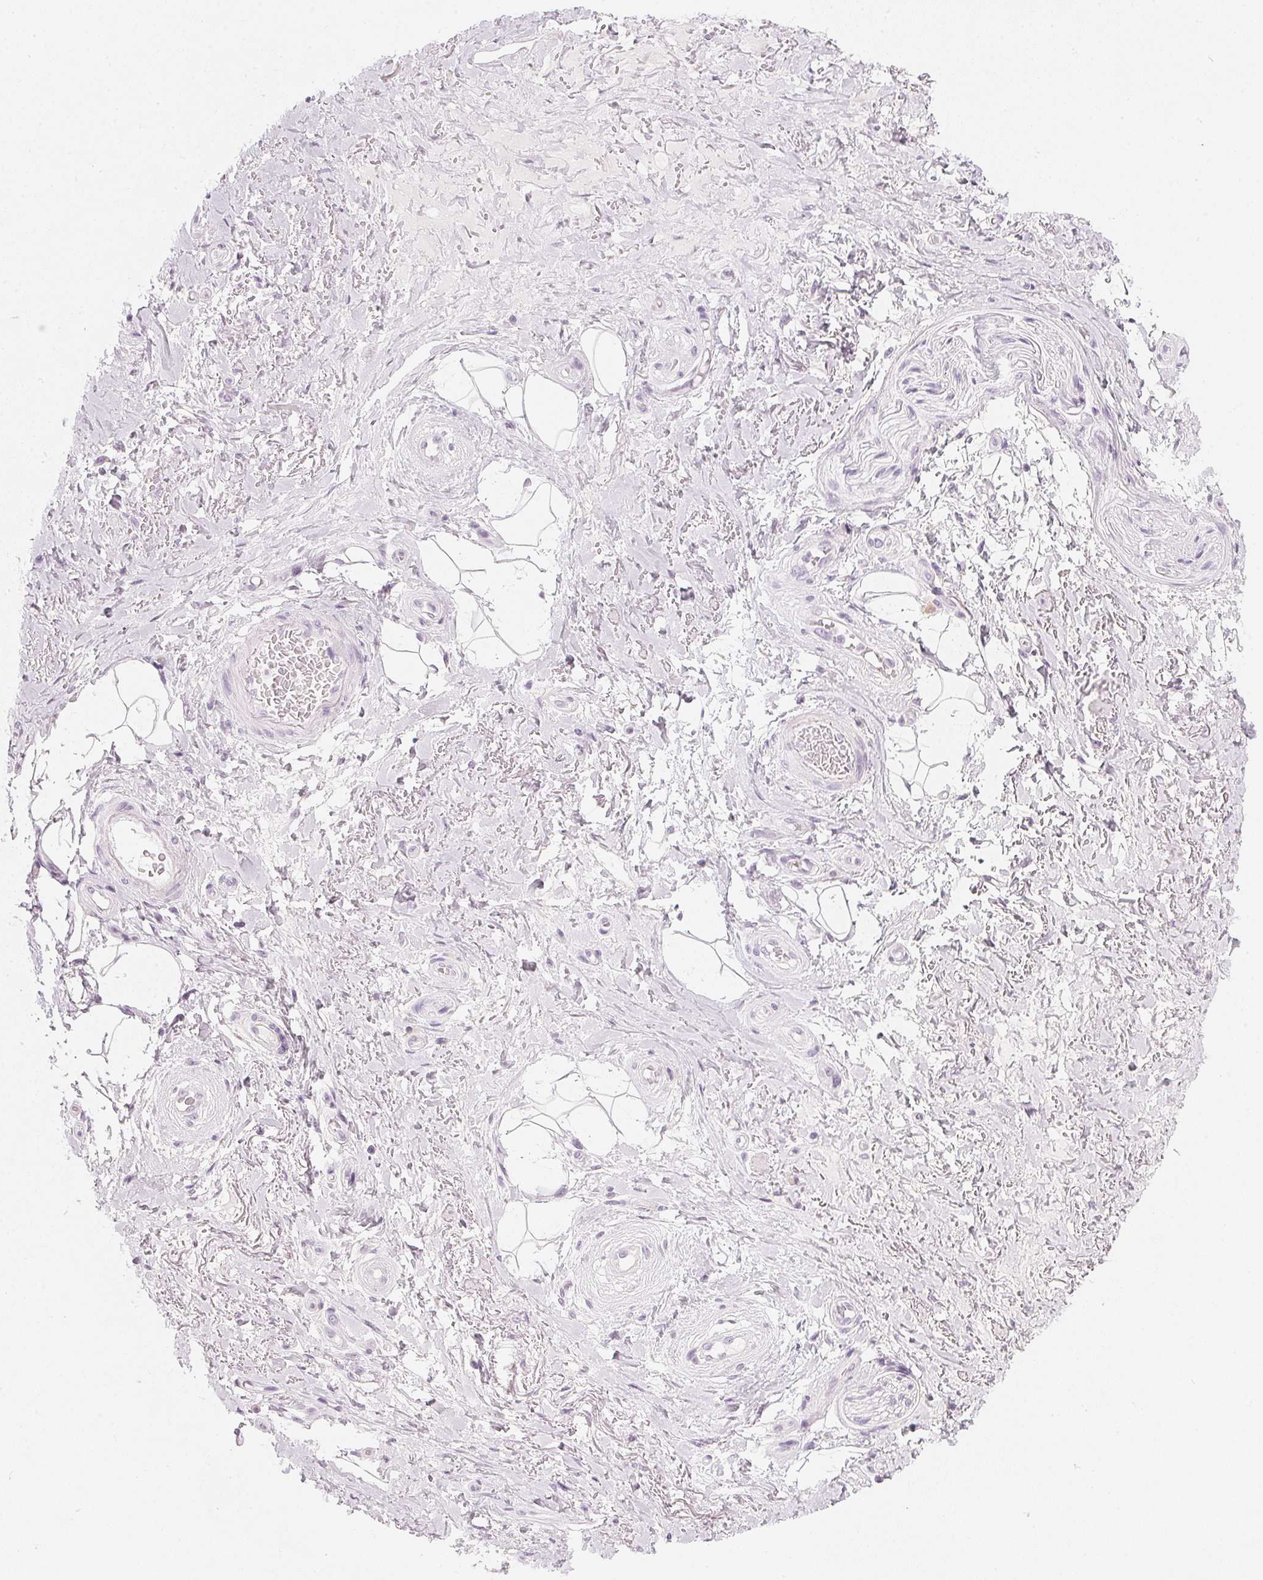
{"staining": {"intensity": "negative", "quantity": "none", "location": "none"}, "tissue": "adipose tissue", "cell_type": "Adipocytes", "image_type": "normal", "snomed": [{"axis": "morphology", "description": "Normal tissue, NOS"}, {"axis": "topography", "description": "Anal"}, {"axis": "topography", "description": "Peripheral nerve tissue"}], "caption": "The immunohistochemistry image has no significant positivity in adipocytes of adipose tissue.", "gene": "CHST4", "patient": {"sex": "male", "age": 53}}